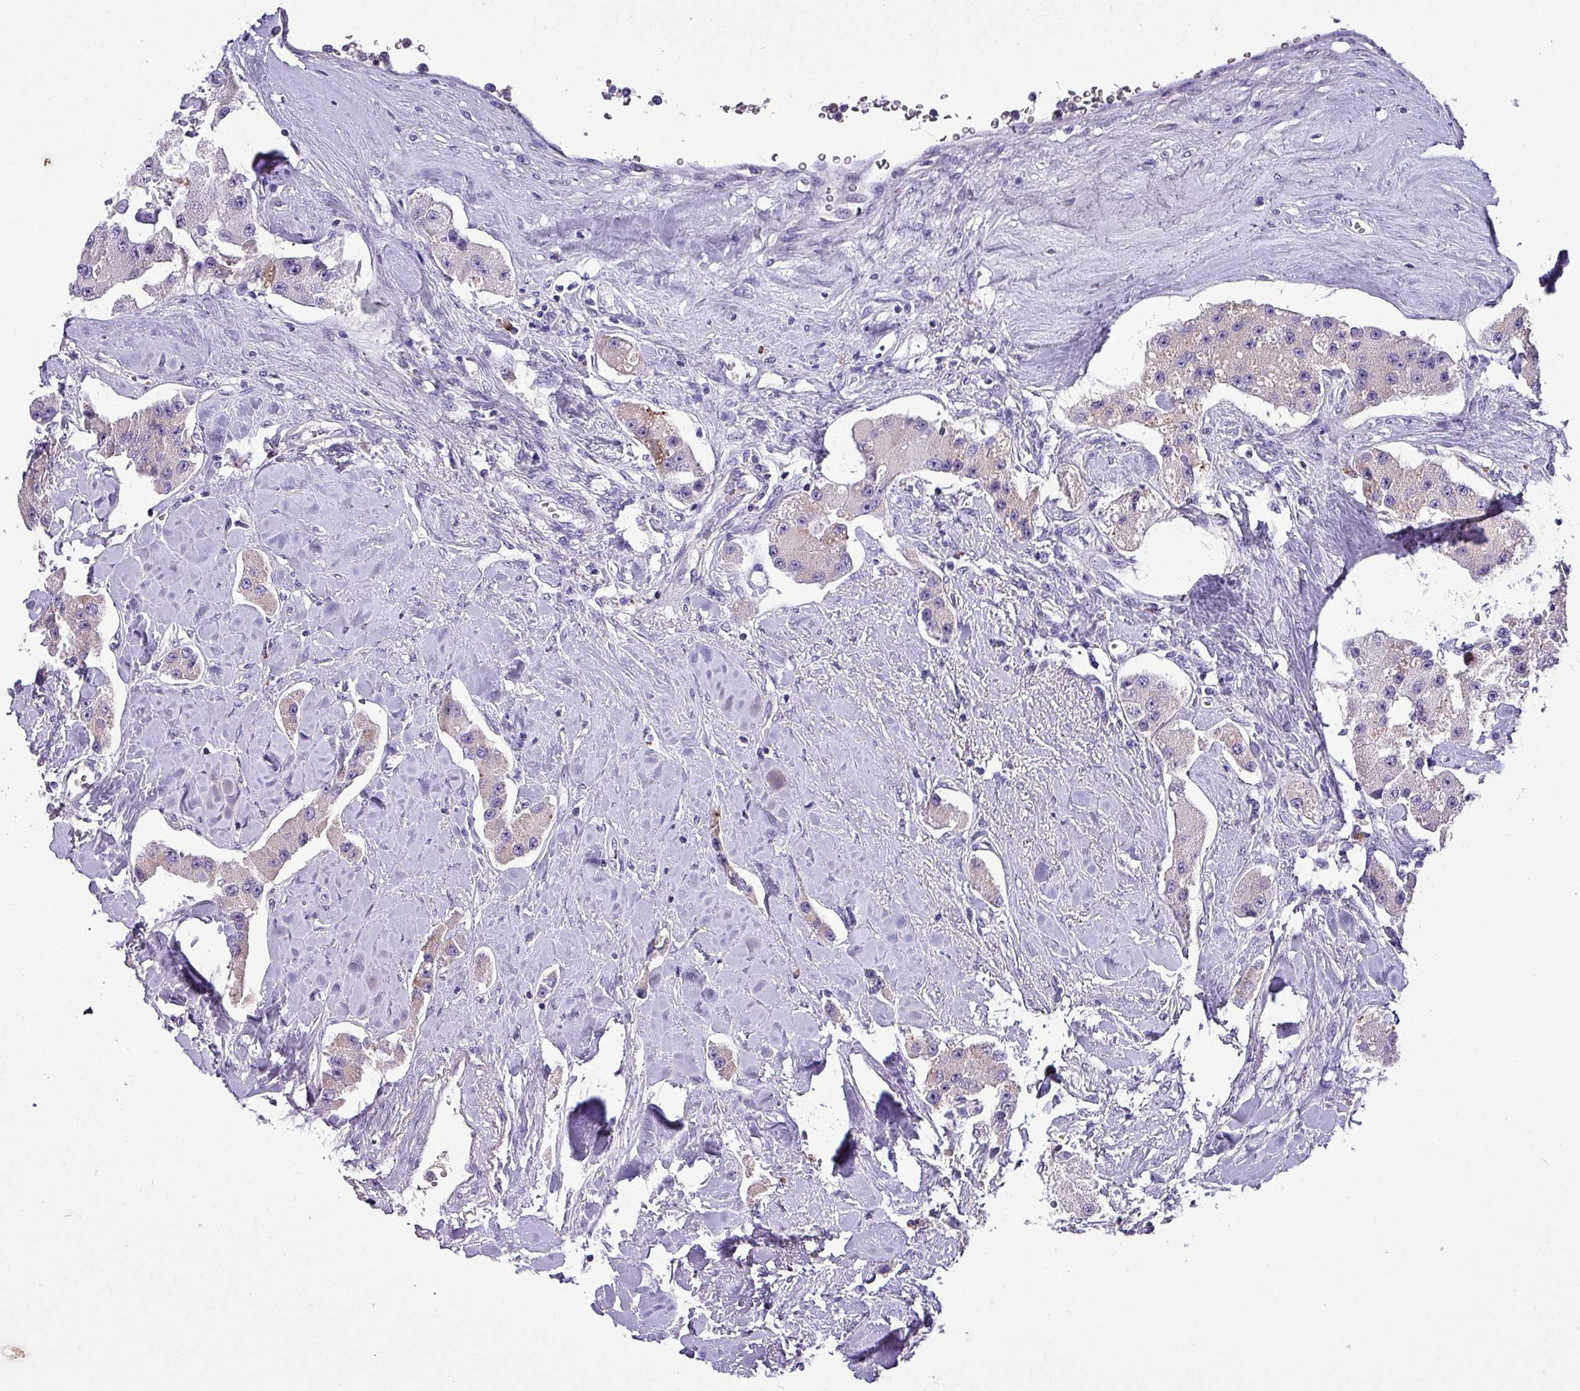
{"staining": {"intensity": "negative", "quantity": "none", "location": "none"}, "tissue": "carcinoid", "cell_type": "Tumor cells", "image_type": "cancer", "snomed": [{"axis": "morphology", "description": "Carcinoid, malignant, NOS"}, {"axis": "topography", "description": "Pancreas"}], "caption": "Photomicrograph shows no significant protein positivity in tumor cells of carcinoid (malignant).", "gene": "HP", "patient": {"sex": "male", "age": 41}}